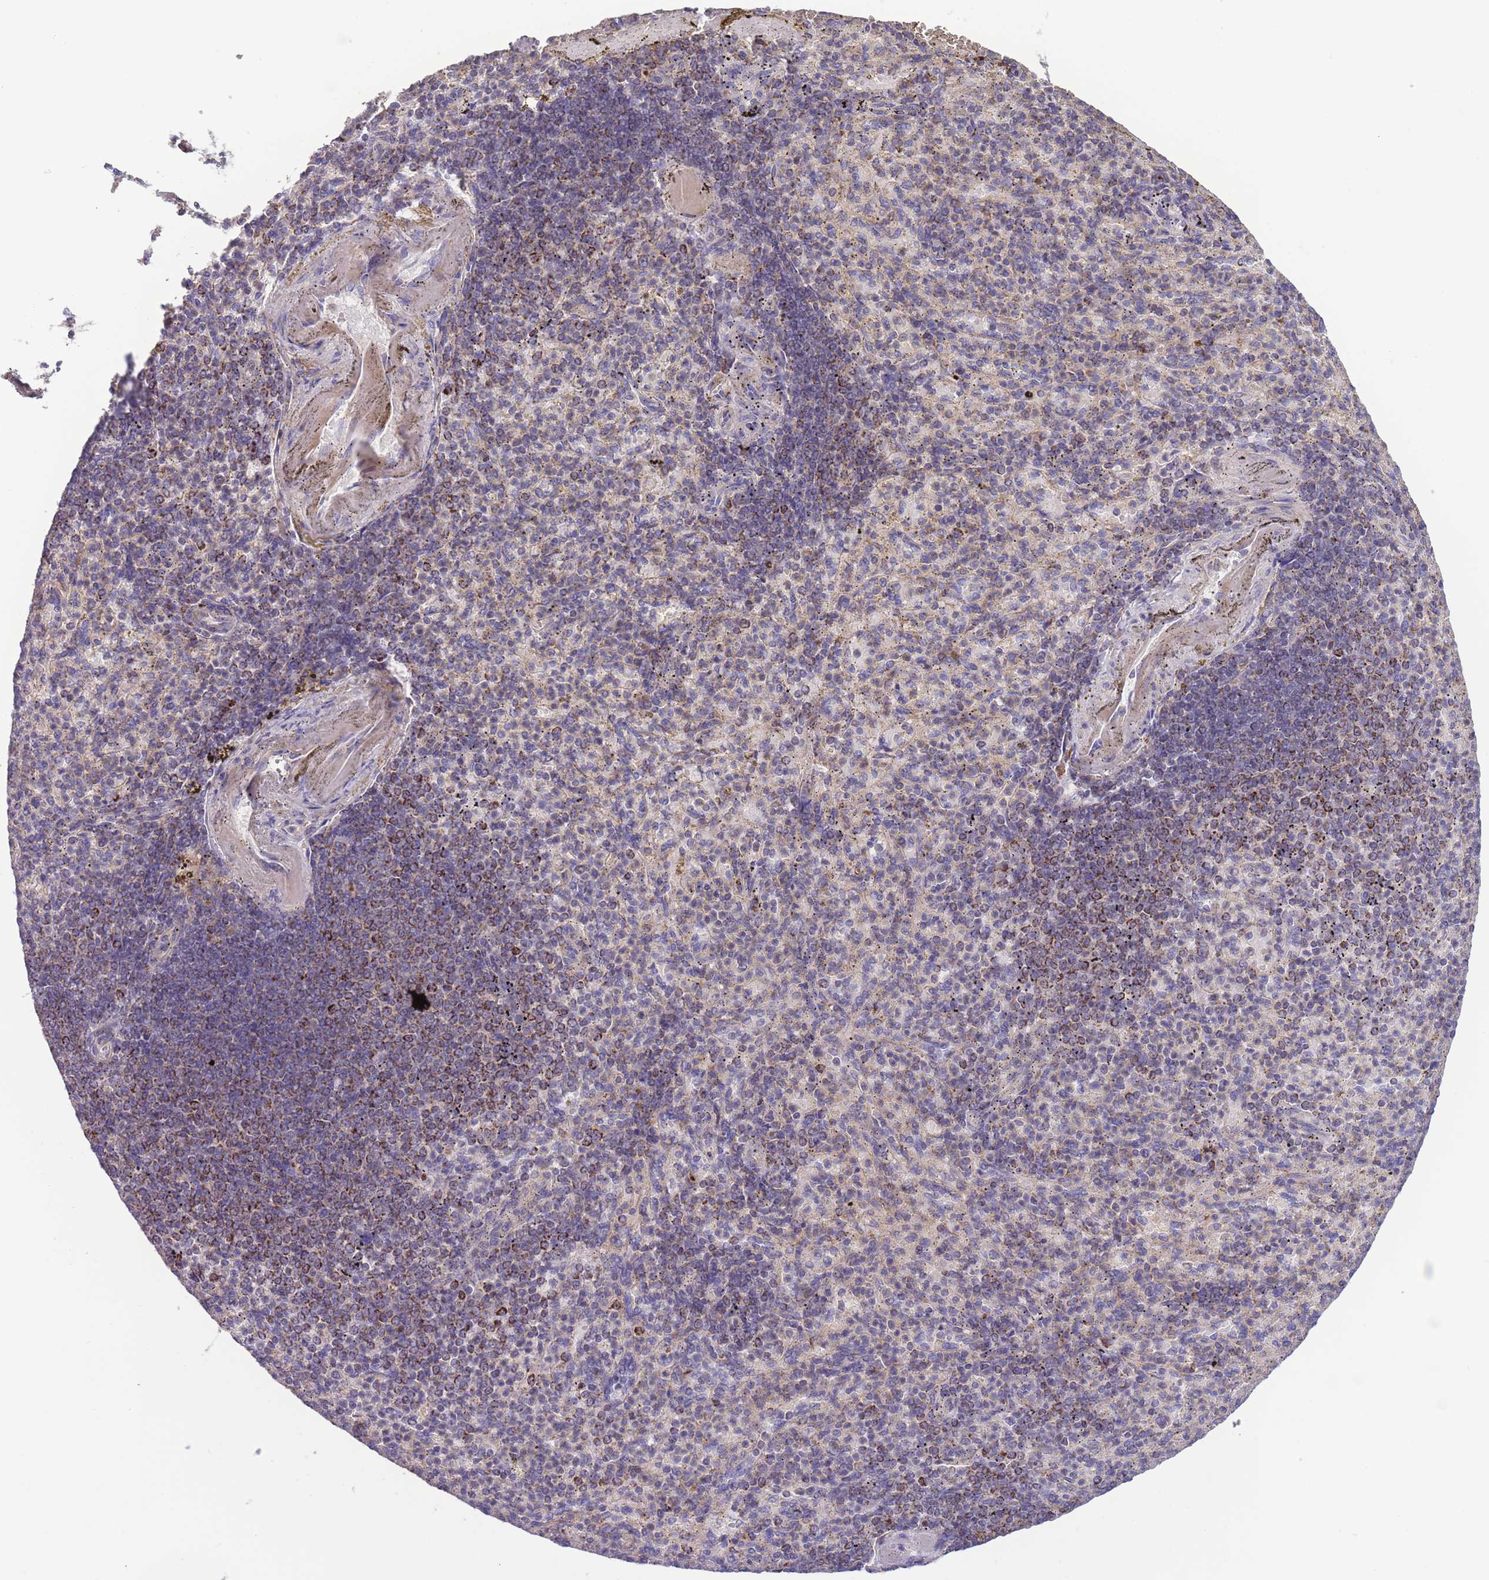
{"staining": {"intensity": "negative", "quantity": "none", "location": "none"}, "tissue": "spleen", "cell_type": "Cells in red pulp", "image_type": "normal", "snomed": [{"axis": "morphology", "description": "Normal tissue, NOS"}, {"axis": "topography", "description": "Spleen"}], "caption": "The micrograph displays no significant expression in cells in red pulp of spleen.", "gene": "SLC25A42", "patient": {"sex": "female", "age": 74}}